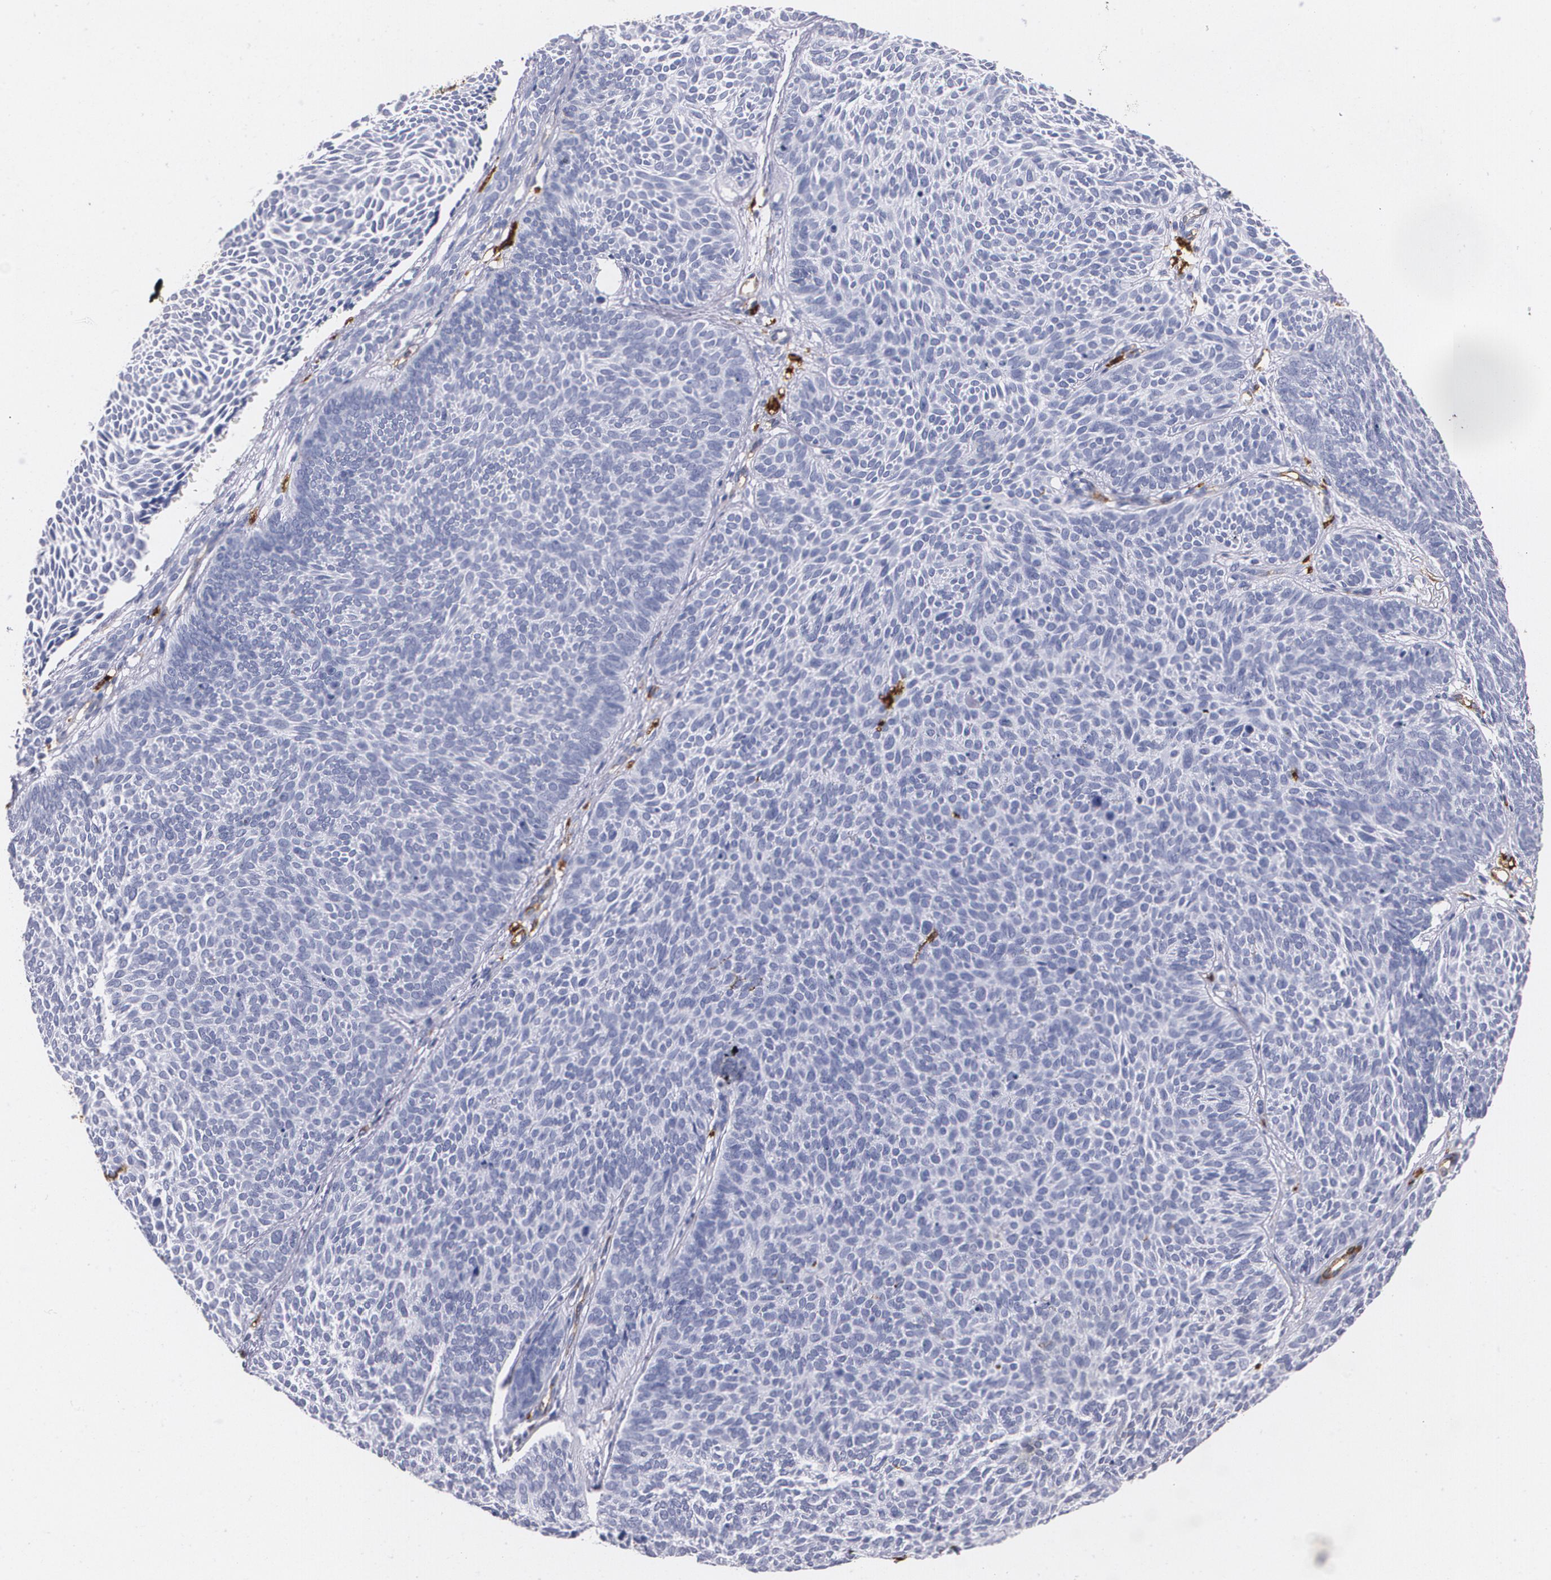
{"staining": {"intensity": "weak", "quantity": "<25%", "location": "cytoplasmic/membranous"}, "tissue": "skin cancer", "cell_type": "Tumor cells", "image_type": "cancer", "snomed": [{"axis": "morphology", "description": "Basal cell carcinoma"}, {"axis": "topography", "description": "Skin"}], "caption": "Skin cancer (basal cell carcinoma) was stained to show a protein in brown. There is no significant expression in tumor cells.", "gene": "HLA-DRA", "patient": {"sex": "male", "age": 84}}